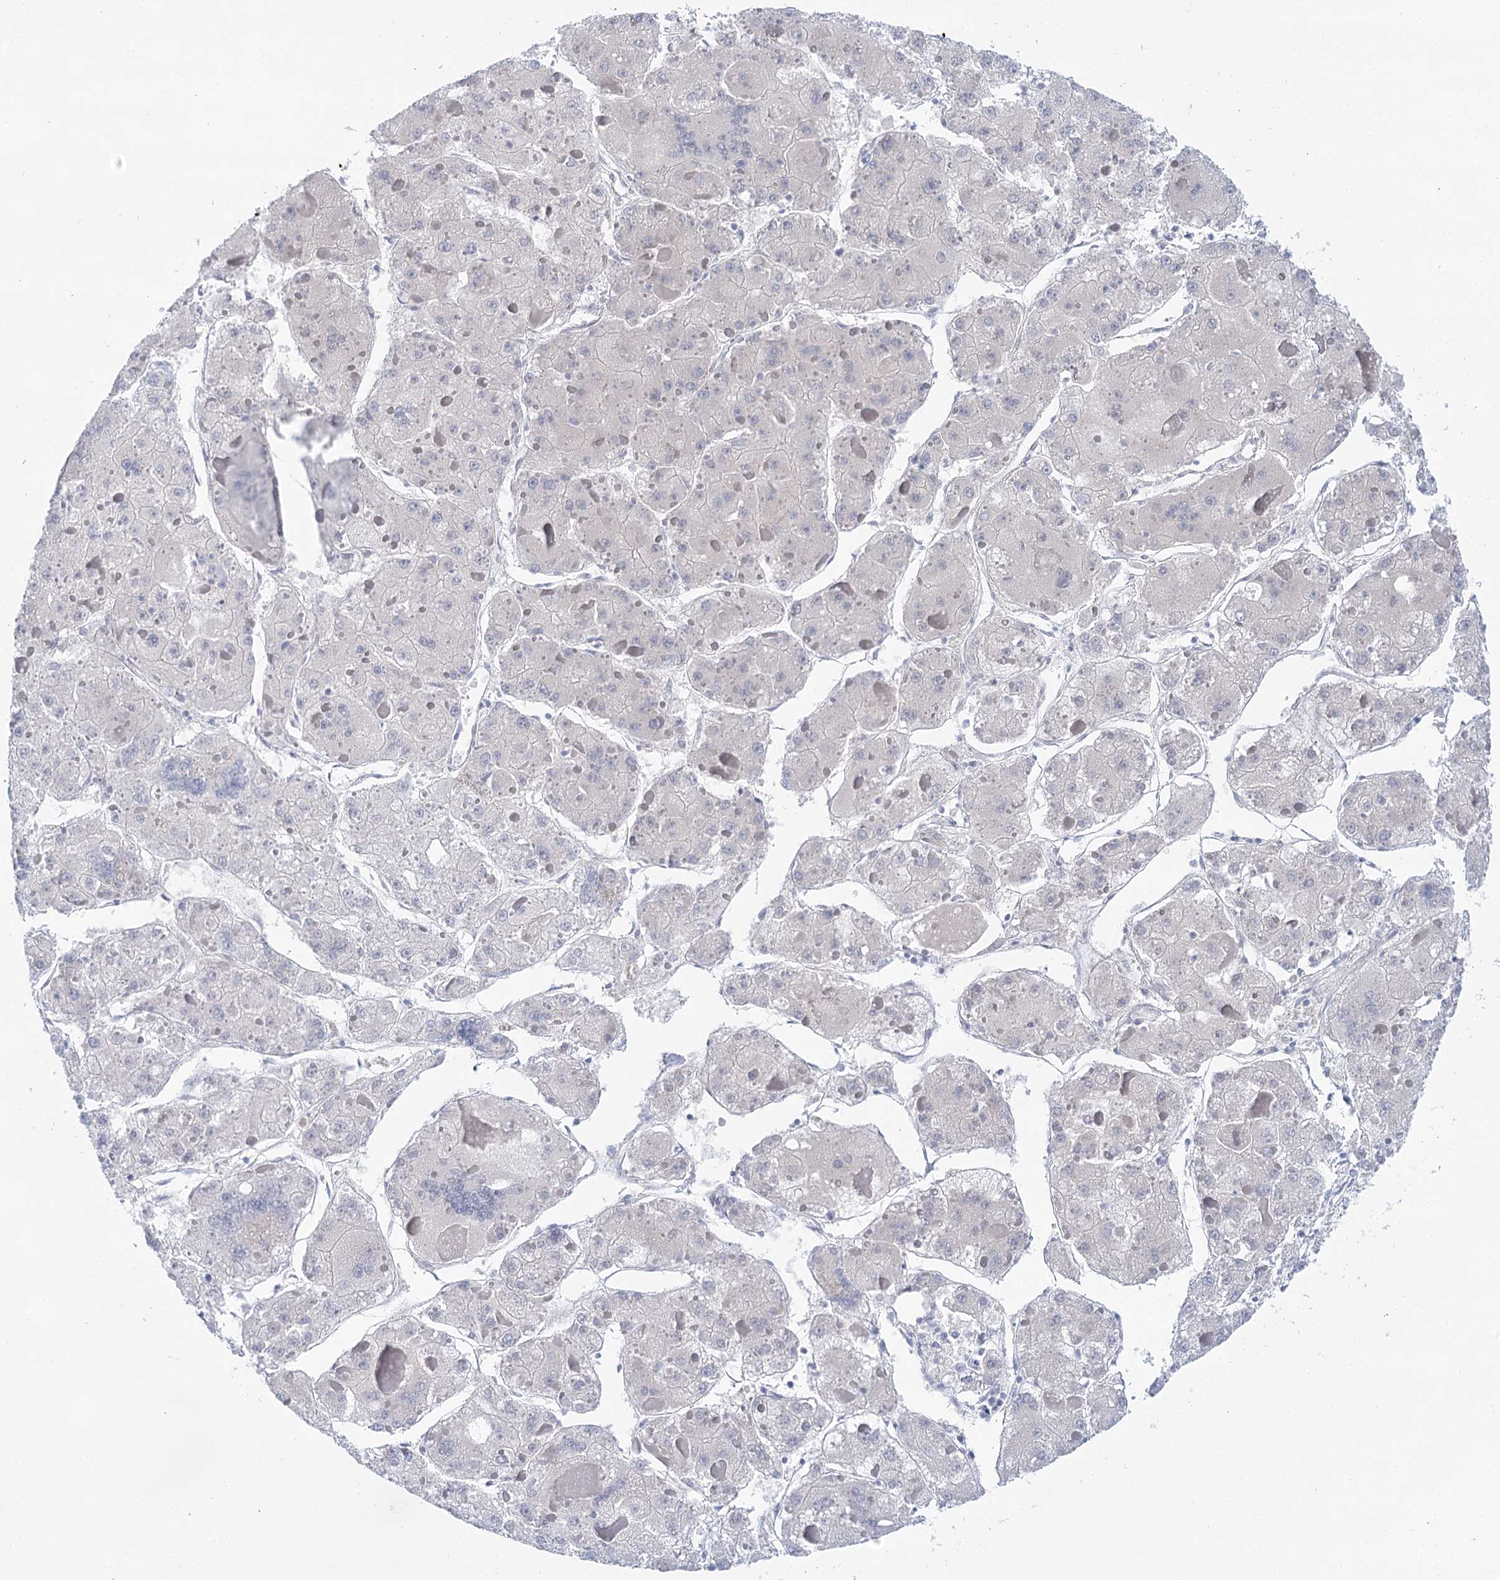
{"staining": {"intensity": "negative", "quantity": "none", "location": "none"}, "tissue": "liver cancer", "cell_type": "Tumor cells", "image_type": "cancer", "snomed": [{"axis": "morphology", "description": "Carcinoma, Hepatocellular, NOS"}, {"axis": "topography", "description": "Liver"}], "caption": "Tumor cells are negative for protein expression in human liver cancer (hepatocellular carcinoma).", "gene": "LALBA", "patient": {"sex": "female", "age": 73}}